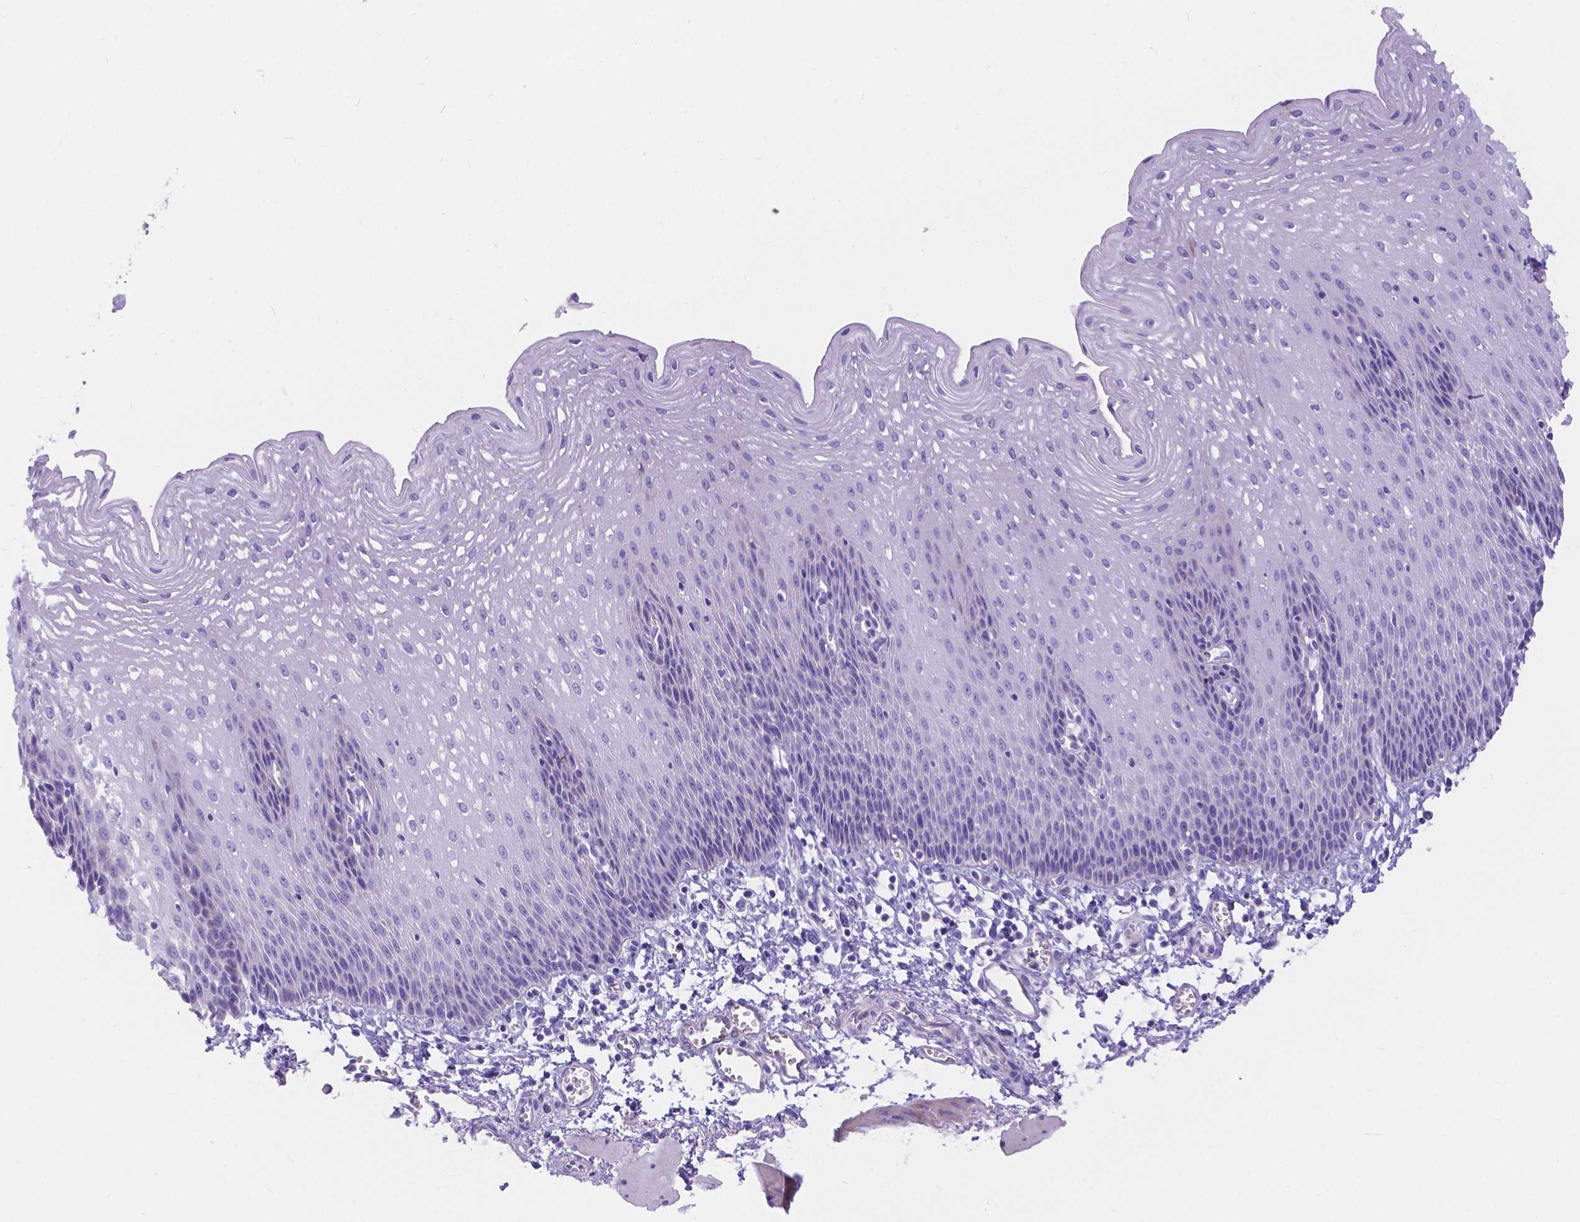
{"staining": {"intensity": "negative", "quantity": "none", "location": "none"}, "tissue": "esophagus", "cell_type": "Squamous epithelial cells", "image_type": "normal", "snomed": [{"axis": "morphology", "description": "Normal tissue, NOS"}, {"axis": "topography", "description": "Esophagus"}], "caption": "Image shows no significant protein positivity in squamous epithelial cells of unremarkable esophagus.", "gene": "KLHL10", "patient": {"sex": "female", "age": 64}}